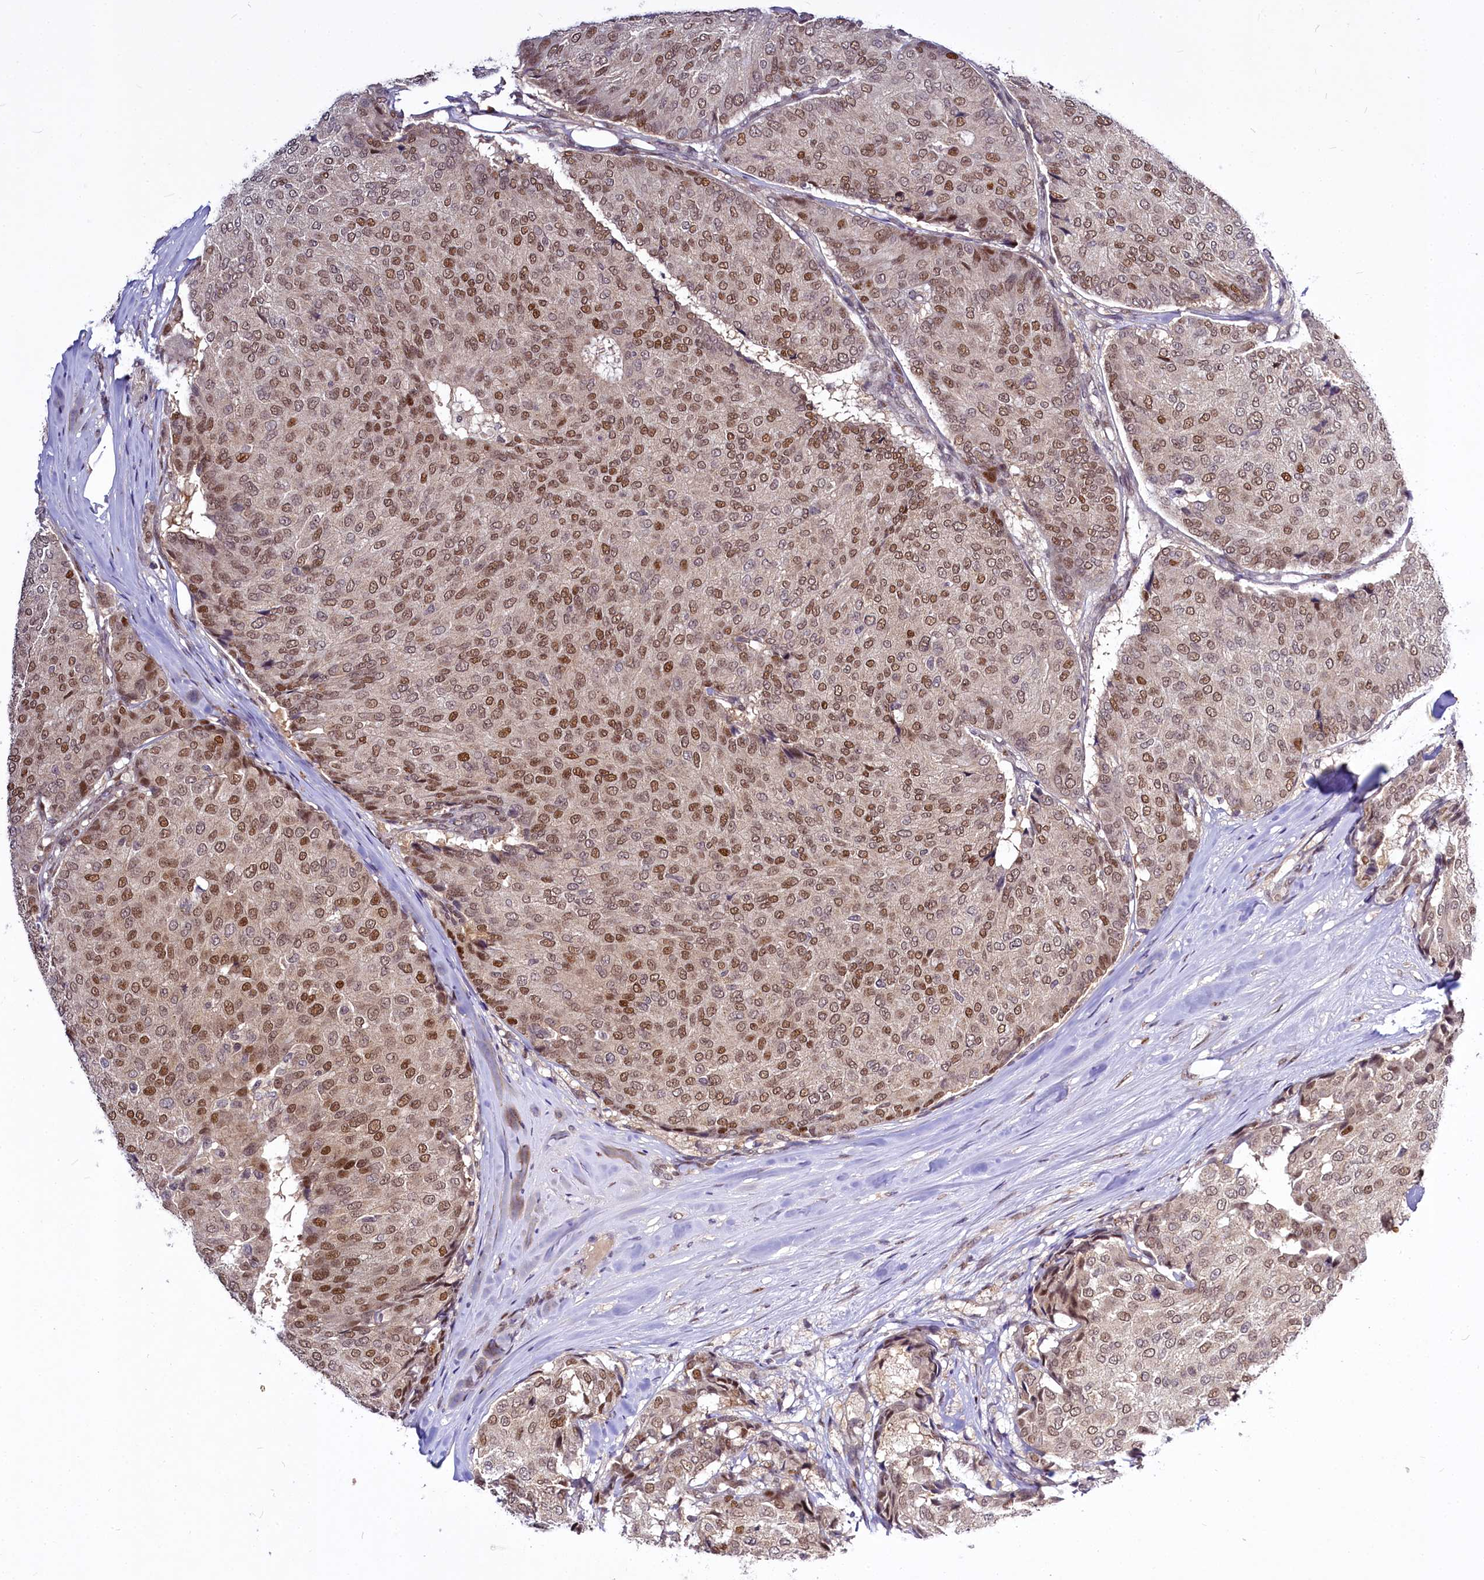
{"staining": {"intensity": "moderate", "quantity": ">75%", "location": "nuclear"}, "tissue": "breast cancer", "cell_type": "Tumor cells", "image_type": "cancer", "snomed": [{"axis": "morphology", "description": "Duct carcinoma"}, {"axis": "topography", "description": "Breast"}], "caption": "Human breast cancer (infiltrating ductal carcinoma) stained with a protein marker displays moderate staining in tumor cells.", "gene": "MAML2", "patient": {"sex": "female", "age": 75}}